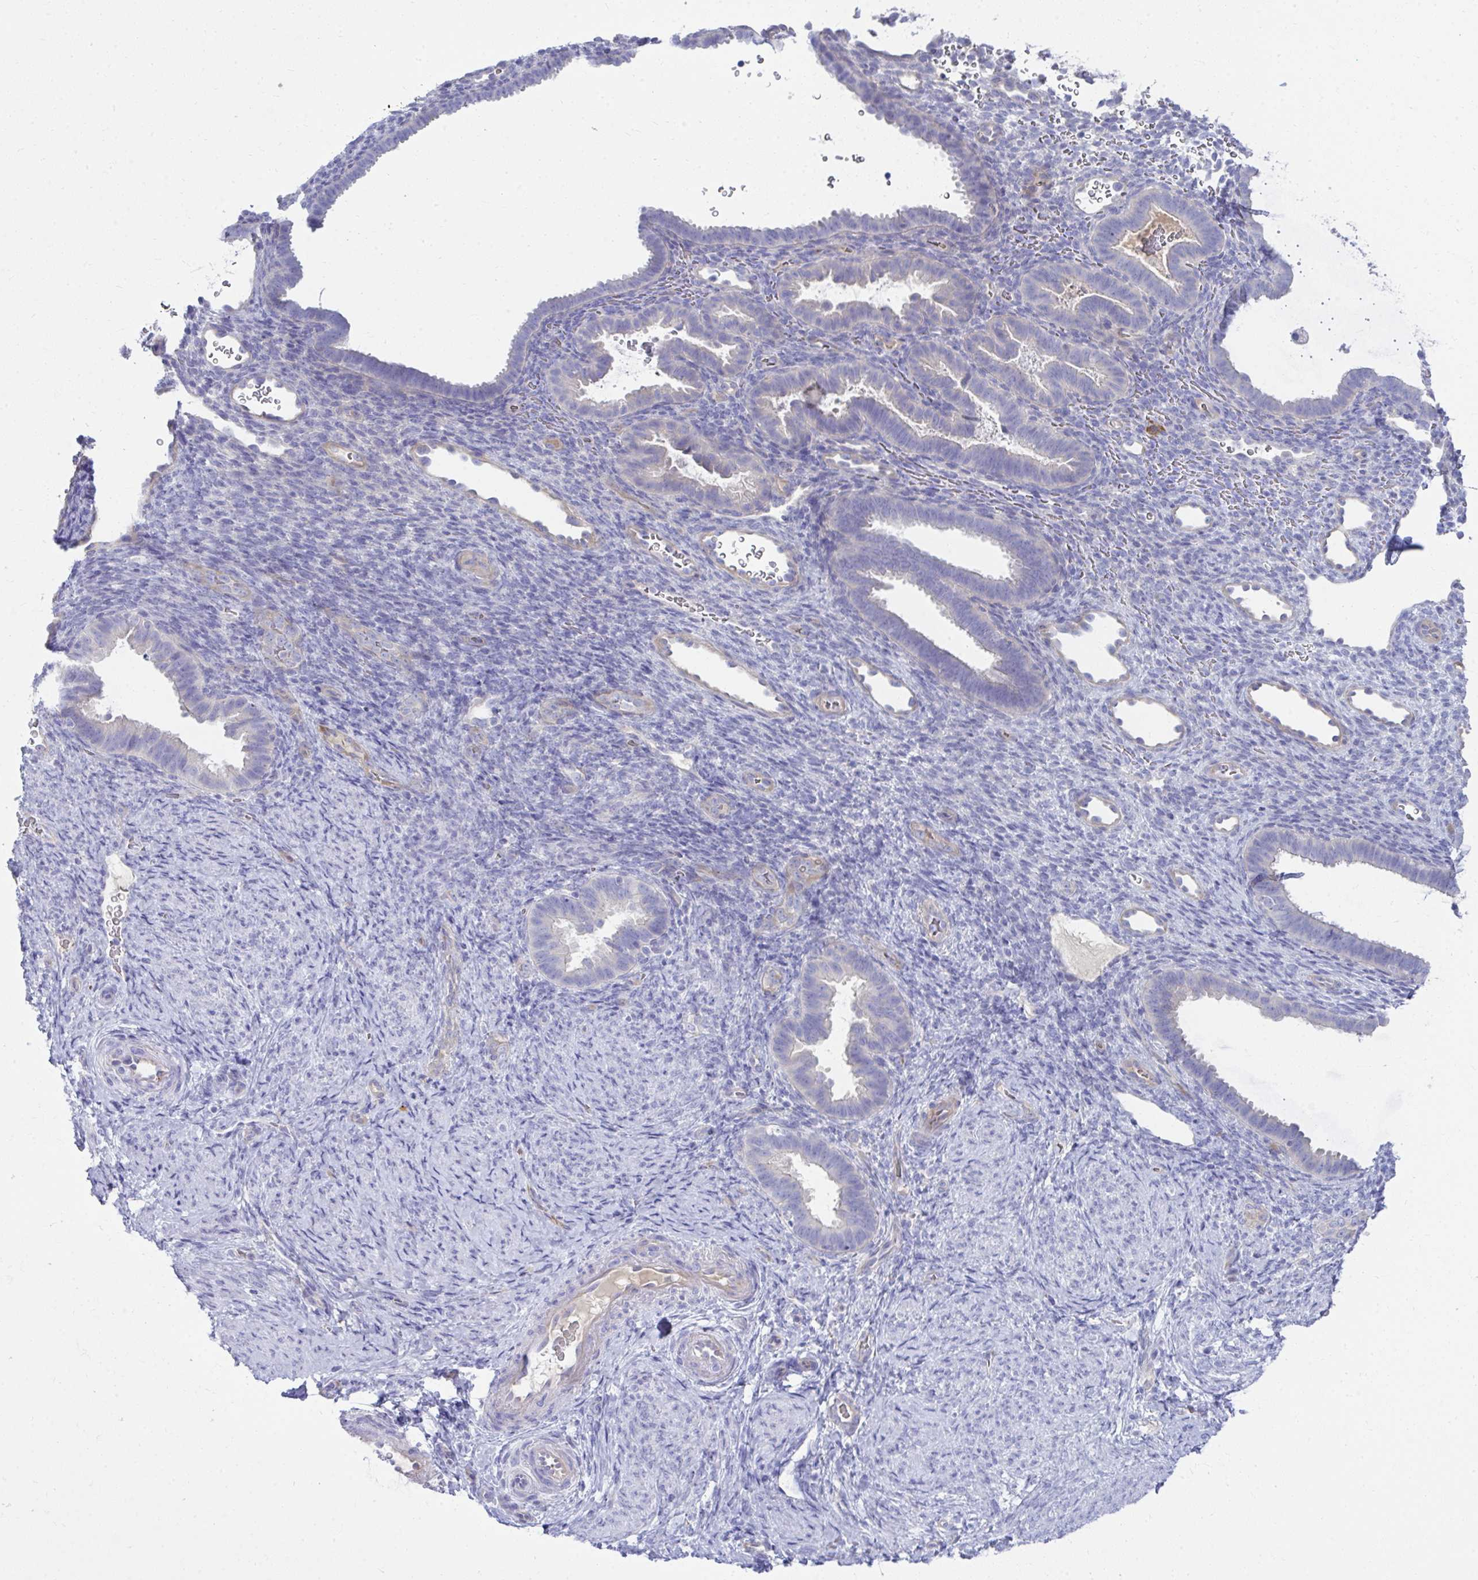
{"staining": {"intensity": "negative", "quantity": "none", "location": "none"}, "tissue": "endometrium", "cell_type": "Cells in endometrial stroma", "image_type": "normal", "snomed": [{"axis": "morphology", "description": "Normal tissue, NOS"}, {"axis": "topography", "description": "Endometrium"}], "caption": "Benign endometrium was stained to show a protein in brown. There is no significant expression in cells in endometrial stroma.", "gene": "LRRC36", "patient": {"sex": "female", "age": 34}}